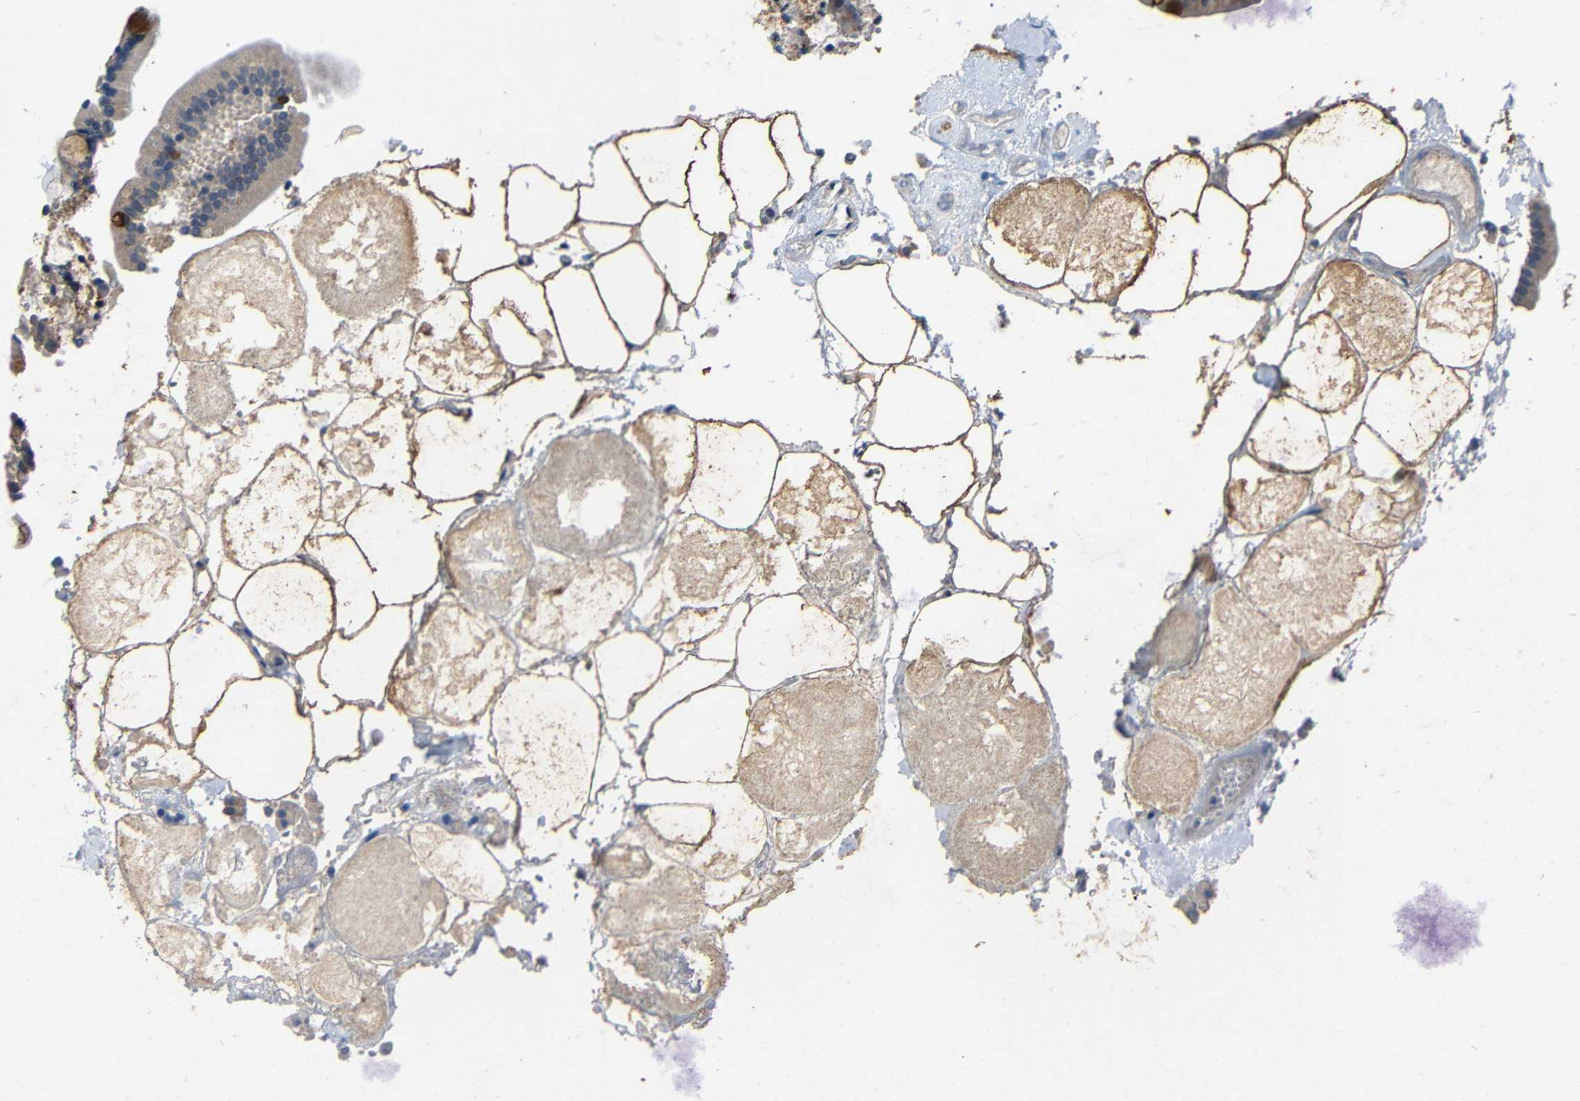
{"staining": {"intensity": "moderate", "quantity": "25%-75%", "location": "cytoplasmic/membranous"}, "tissue": "duodenum", "cell_type": "Glandular cells", "image_type": "normal", "snomed": [{"axis": "morphology", "description": "Normal tissue, NOS"}, {"axis": "topography", "description": "Duodenum"}], "caption": "This photomicrograph demonstrates IHC staining of unremarkable duodenum, with medium moderate cytoplasmic/membranous staining in about 25%-75% of glandular cells.", "gene": "C6orf89", "patient": {"sex": "male", "age": 54}}